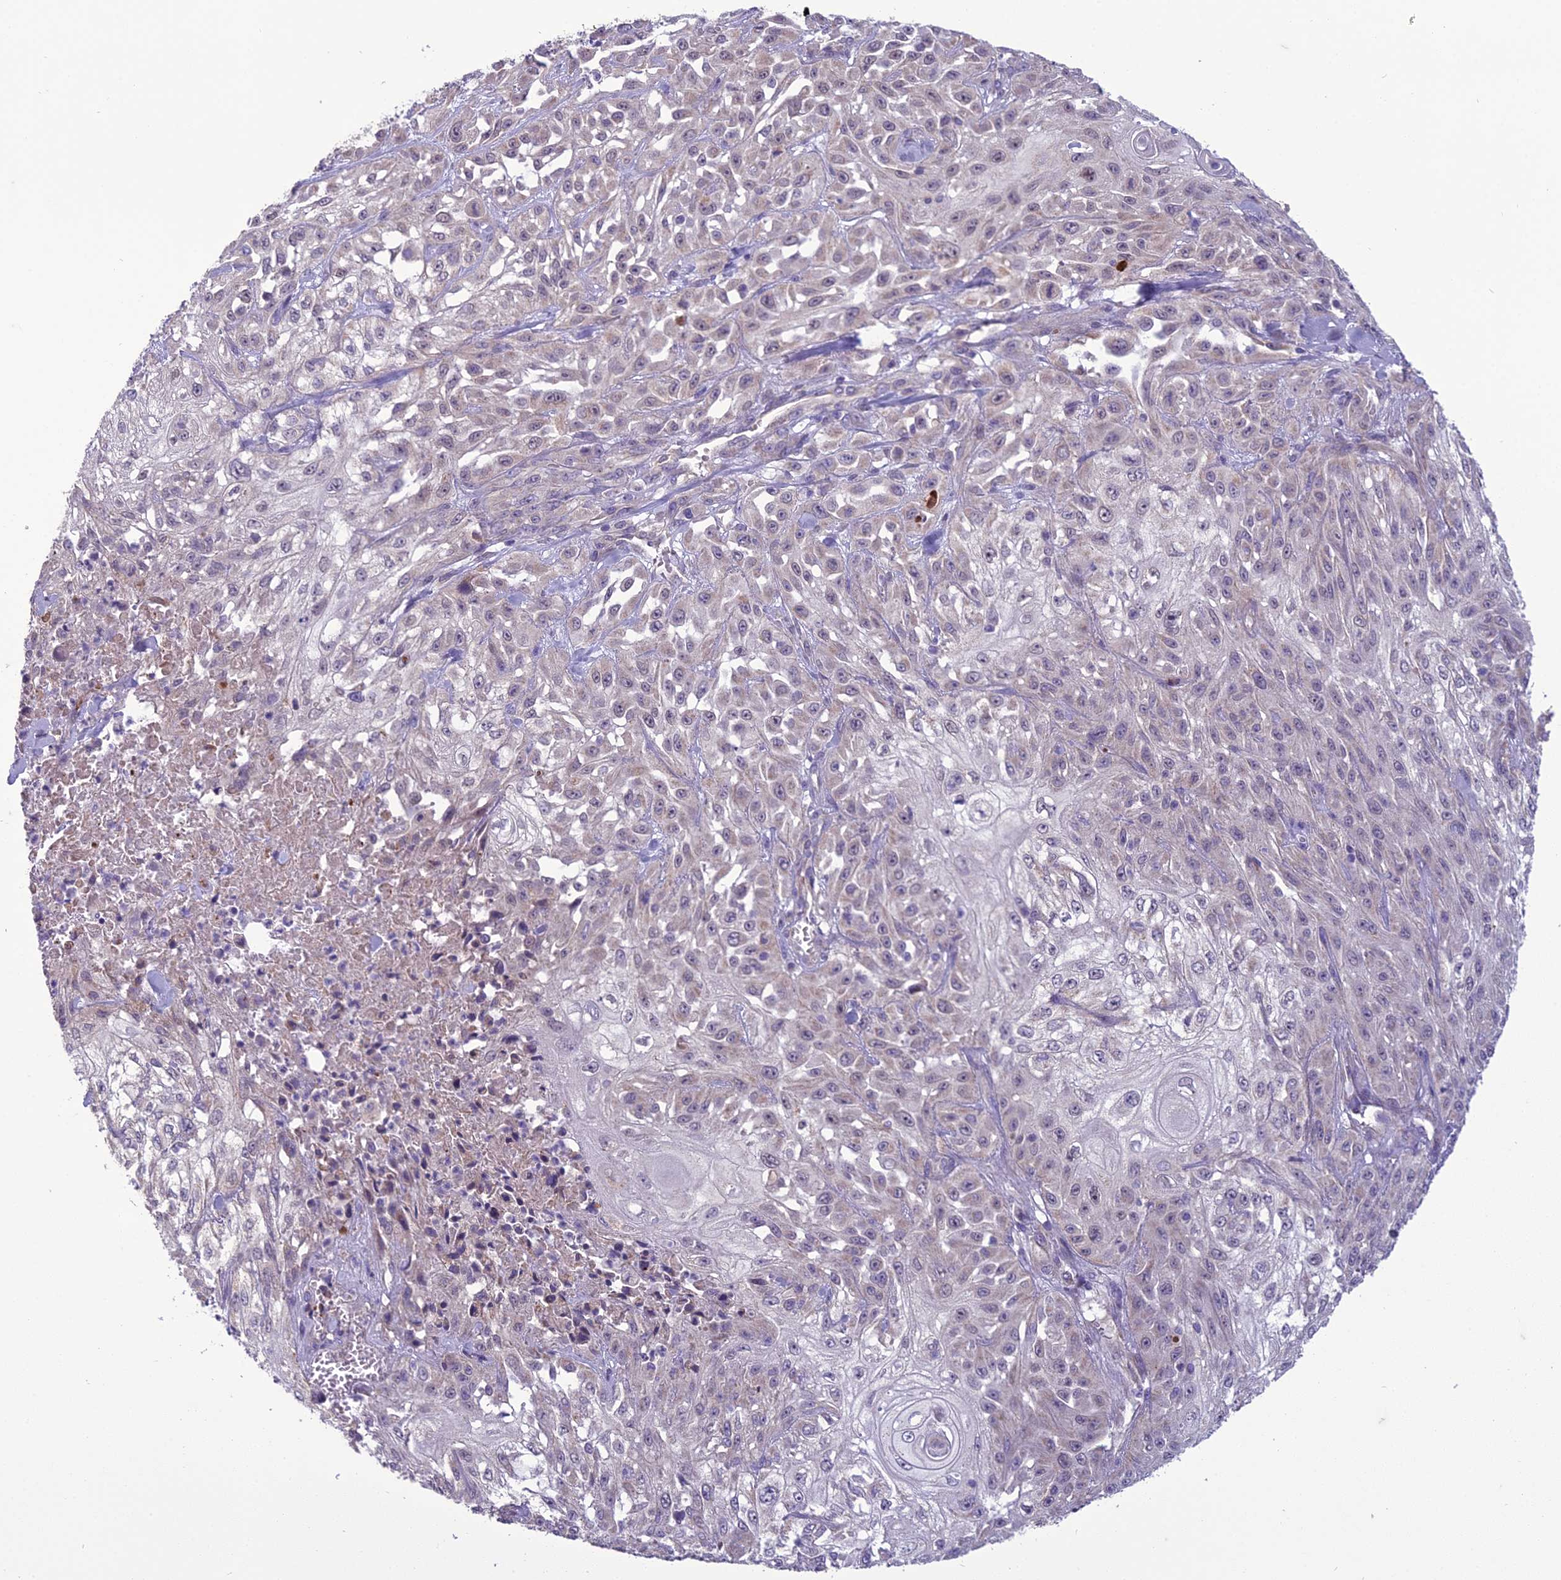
{"staining": {"intensity": "negative", "quantity": "none", "location": "none"}, "tissue": "skin cancer", "cell_type": "Tumor cells", "image_type": "cancer", "snomed": [{"axis": "morphology", "description": "Squamous cell carcinoma, NOS"}, {"axis": "morphology", "description": "Squamous cell carcinoma, metastatic, NOS"}, {"axis": "topography", "description": "Skin"}, {"axis": "topography", "description": "Lymph node"}], "caption": "High magnification brightfield microscopy of squamous cell carcinoma (skin) stained with DAB (3,3'-diaminobenzidine) (brown) and counterstained with hematoxylin (blue): tumor cells show no significant expression.", "gene": "DUS2", "patient": {"sex": "male", "age": 75}}